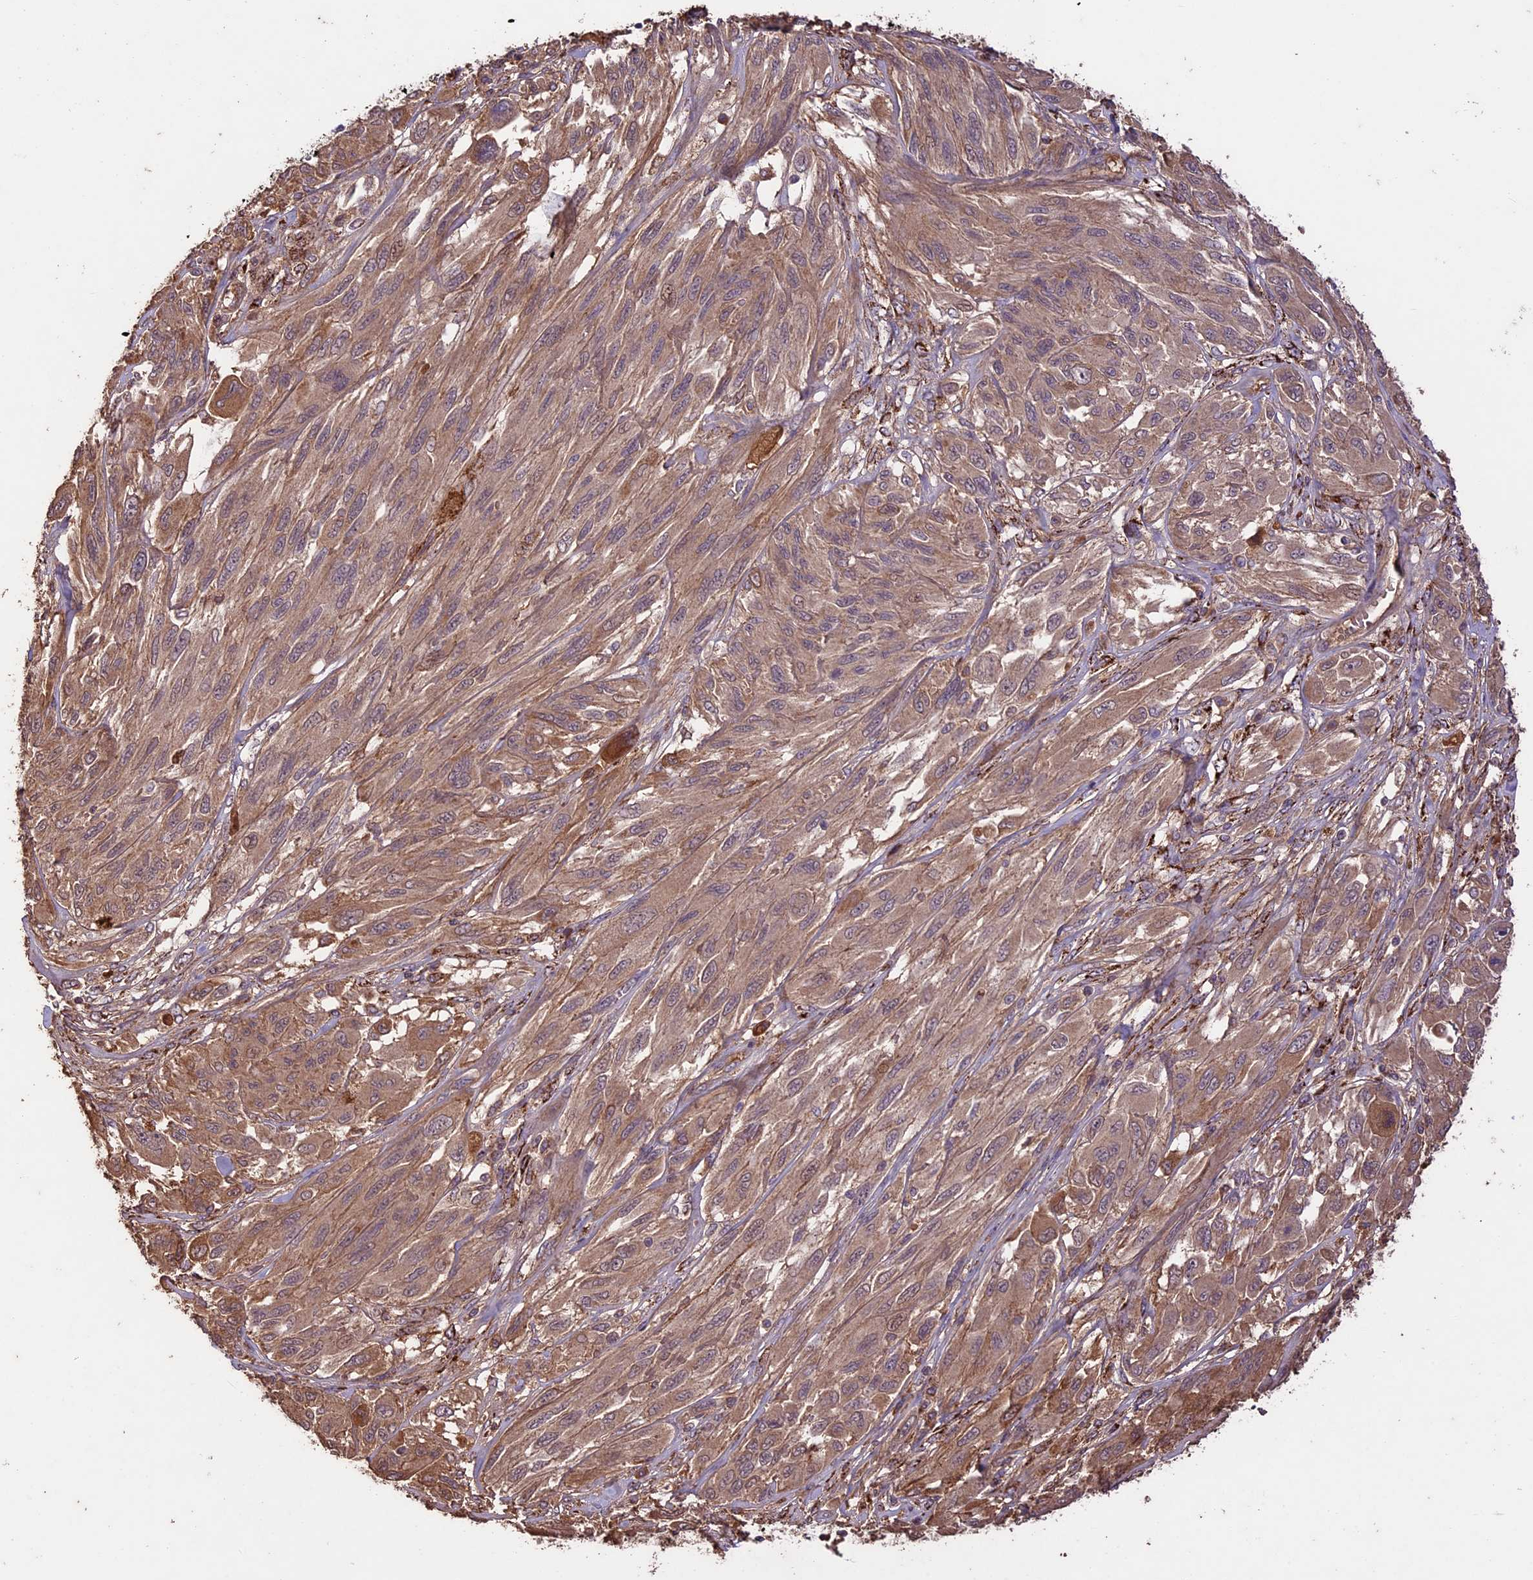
{"staining": {"intensity": "moderate", "quantity": ">75%", "location": "cytoplasmic/membranous"}, "tissue": "melanoma", "cell_type": "Tumor cells", "image_type": "cancer", "snomed": [{"axis": "morphology", "description": "Malignant melanoma, NOS"}, {"axis": "topography", "description": "Skin"}], "caption": "Moderate cytoplasmic/membranous positivity is appreciated in about >75% of tumor cells in malignant melanoma. The protein is stained brown, and the nuclei are stained in blue (DAB (3,3'-diaminobenzidine) IHC with brightfield microscopy, high magnification).", "gene": "CRLF1", "patient": {"sex": "female", "age": 91}}